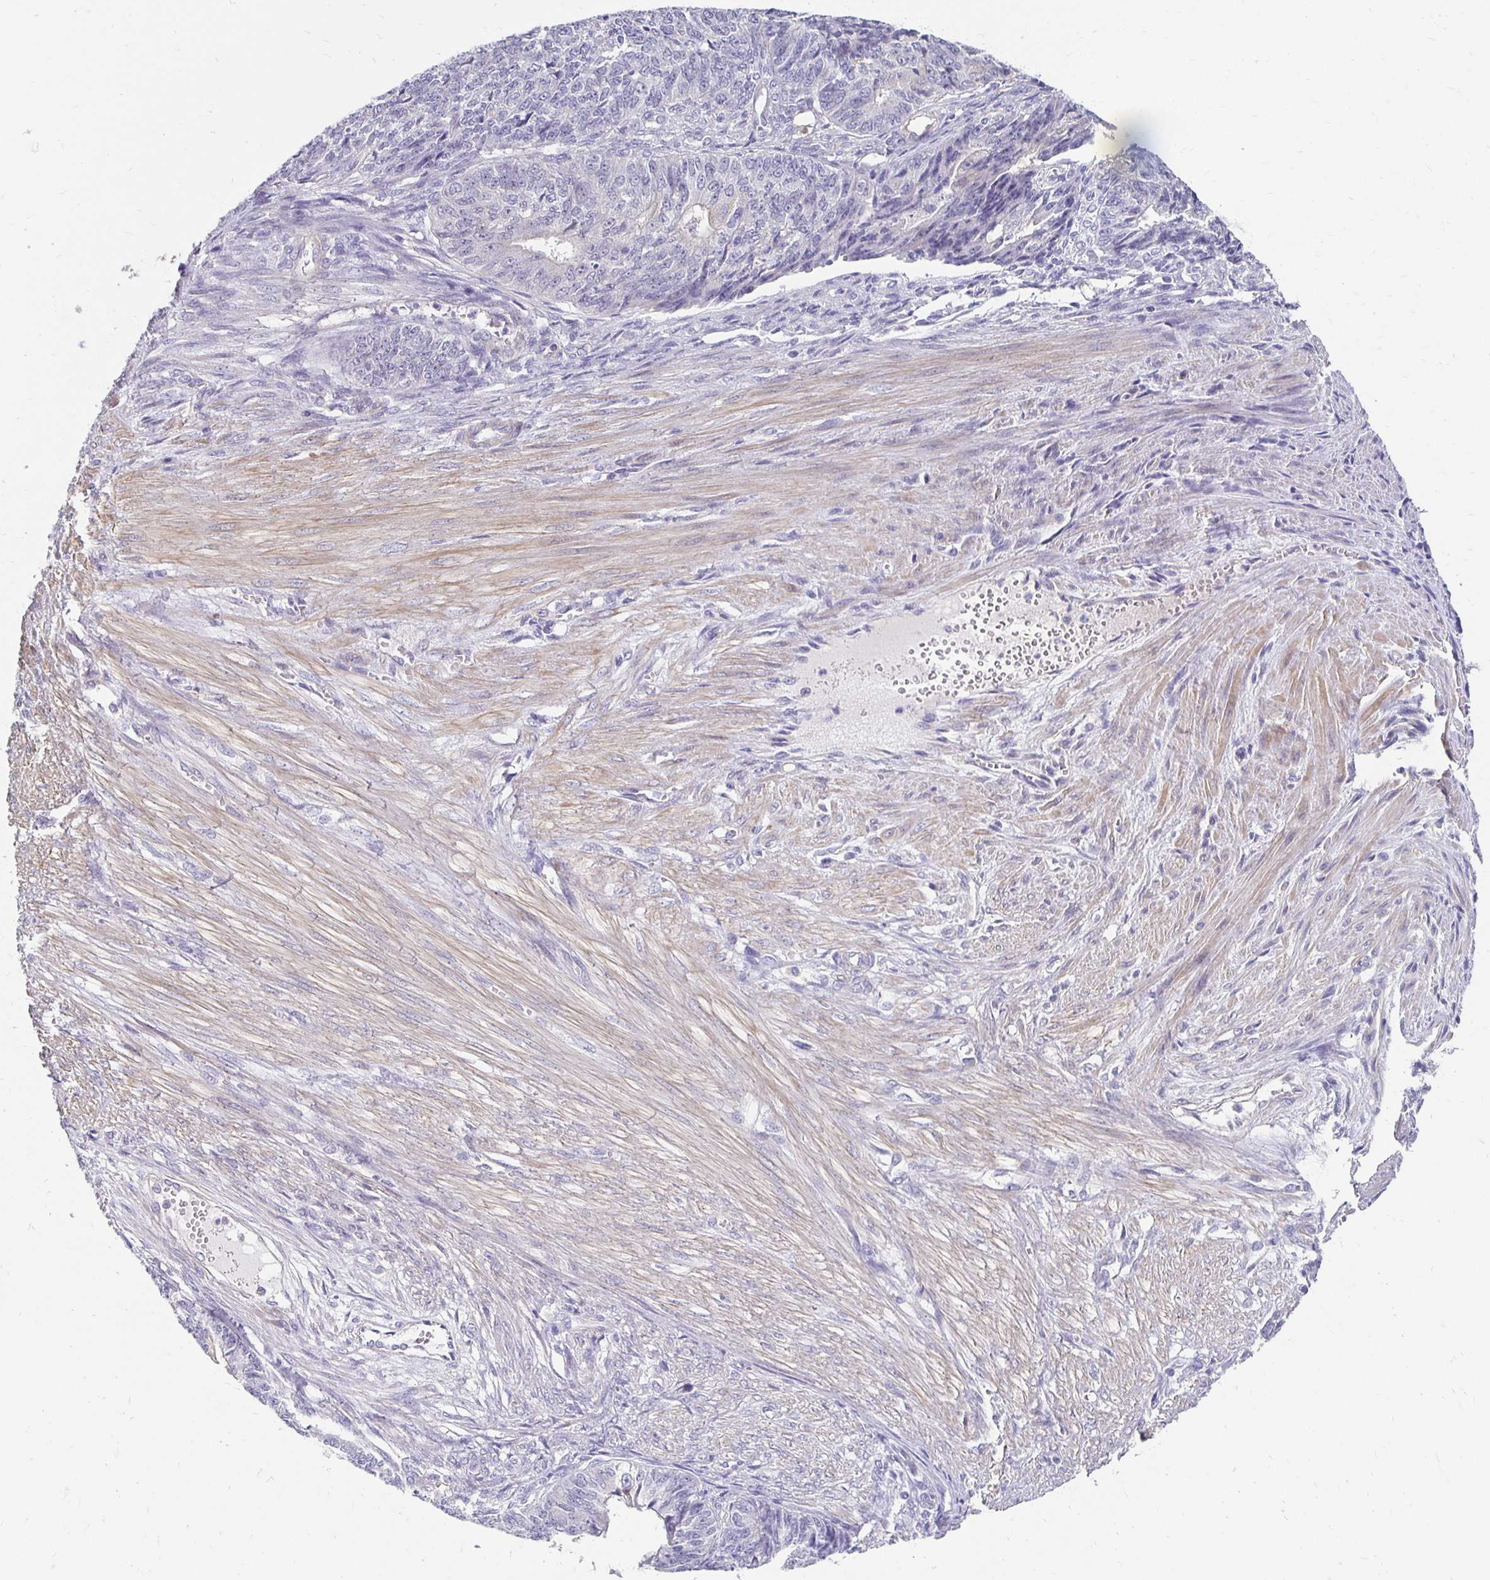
{"staining": {"intensity": "negative", "quantity": "none", "location": "none"}, "tissue": "endometrial cancer", "cell_type": "Tumor cells", "image_type": "cancer", "snomed": [{"axis": "morphology", "description": "Adenocarcinoma, NOS"}, {"axis": "topography", "description": "Endometrium"}], "caption": "High power microscopy histopathology image of an immunohistochemistry (IHC) micrograph of endometrial adenocarcinoma, revealing no significant staining in tumor cells.", "gene": "AKAP6", "patient": {"sex": "female", "age": 32}}